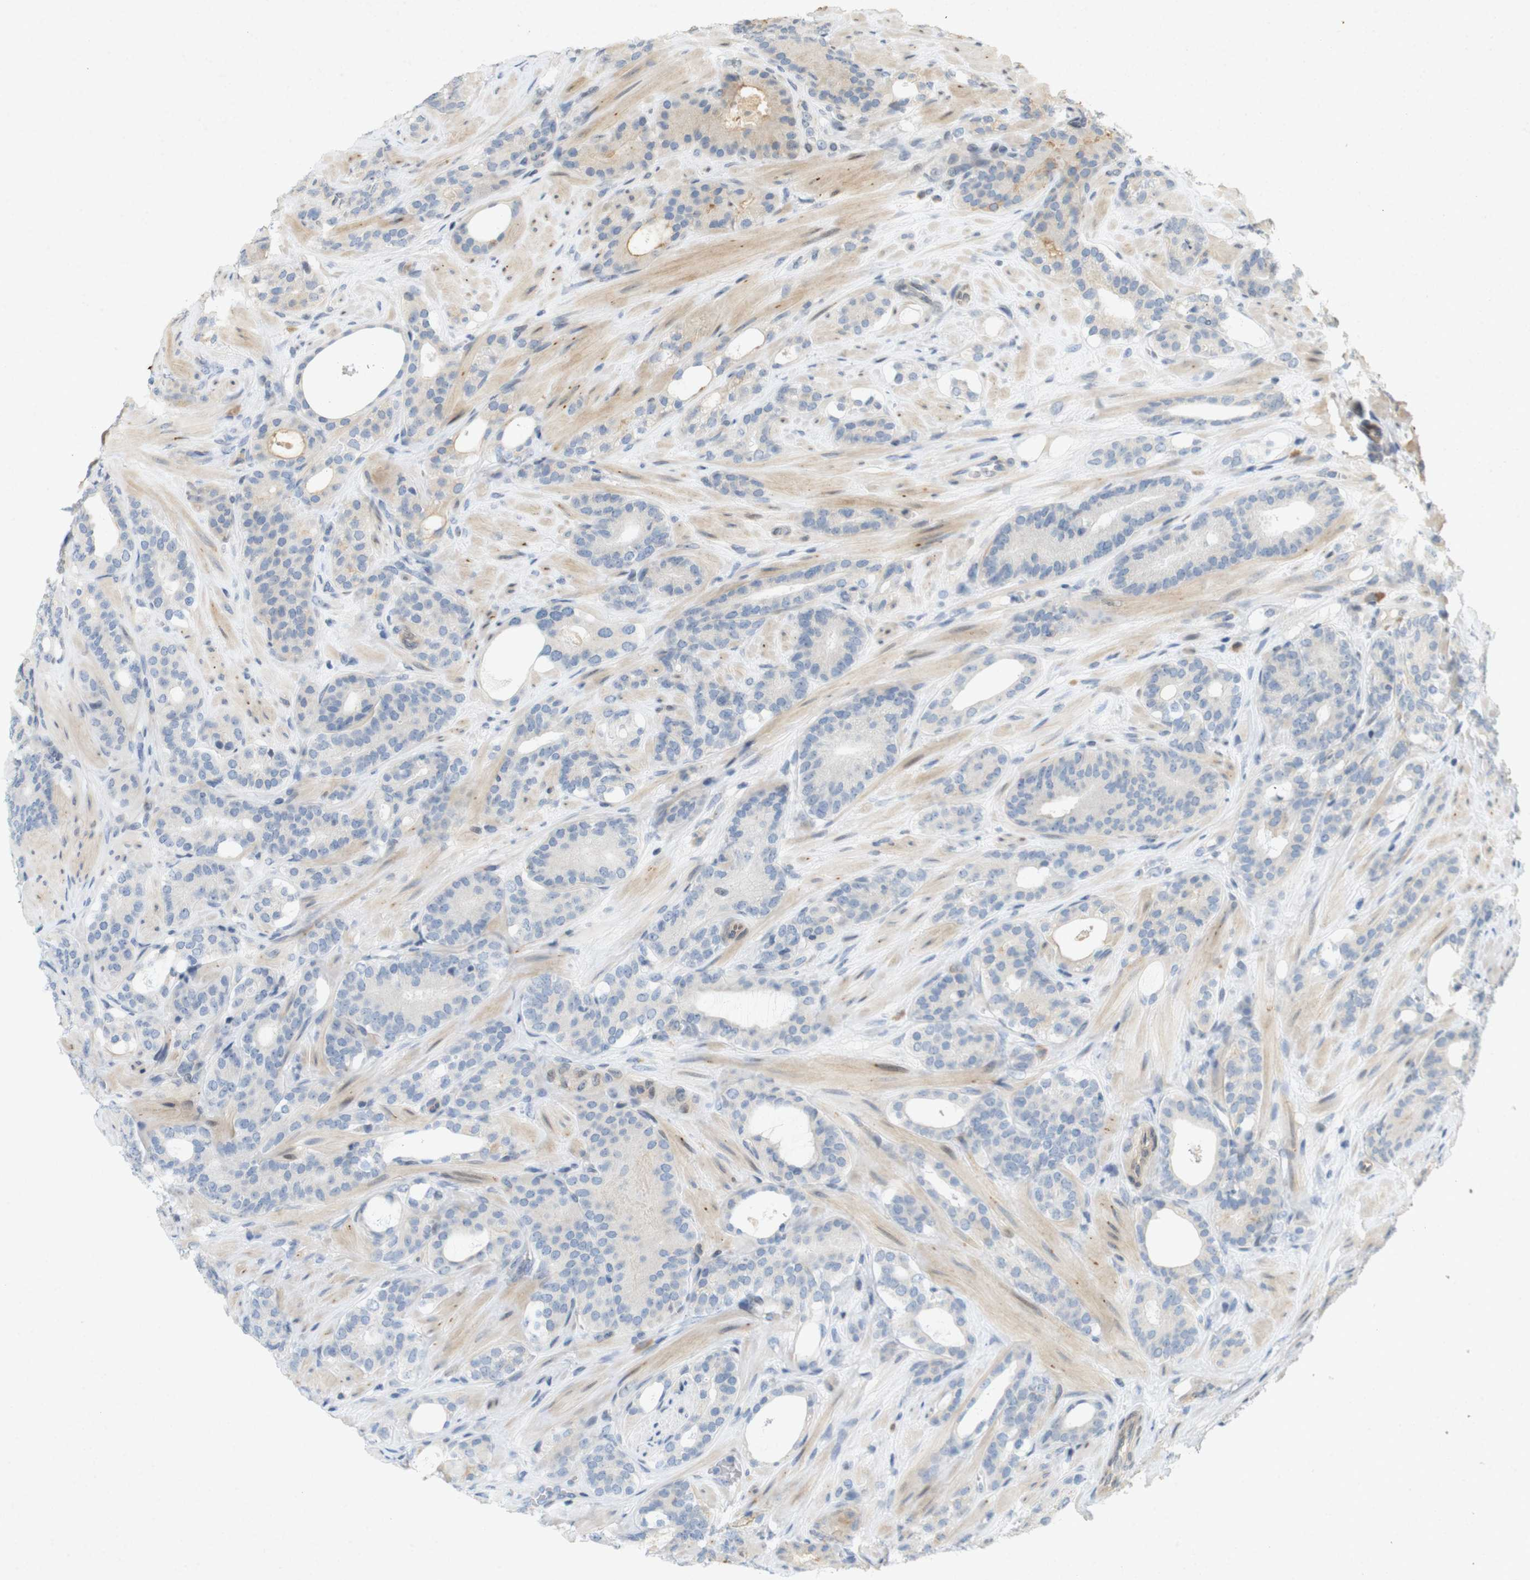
{"staining": {"intensity": "weak", "quantity": "<25%", "location": "cytoplasmic/membranous"}, "tissue": "prostate cancer", "cell_type": "Tumor cells", "image_type": "cancer", "snomed": [{"axis": "morphology", "description": "Adenocarcinoma, Low grade"}, {"axis": "topography", "description": "Prostate"}], "caption": "A high-resolution photomicrograph shows immunohistochemistry staining of adenocarcinoma (low-grade) (prostate), which shows no significant staining in tumor cells.", "gene": "PPP1R14A", "patient": {"sex": "male", "age": 63}}